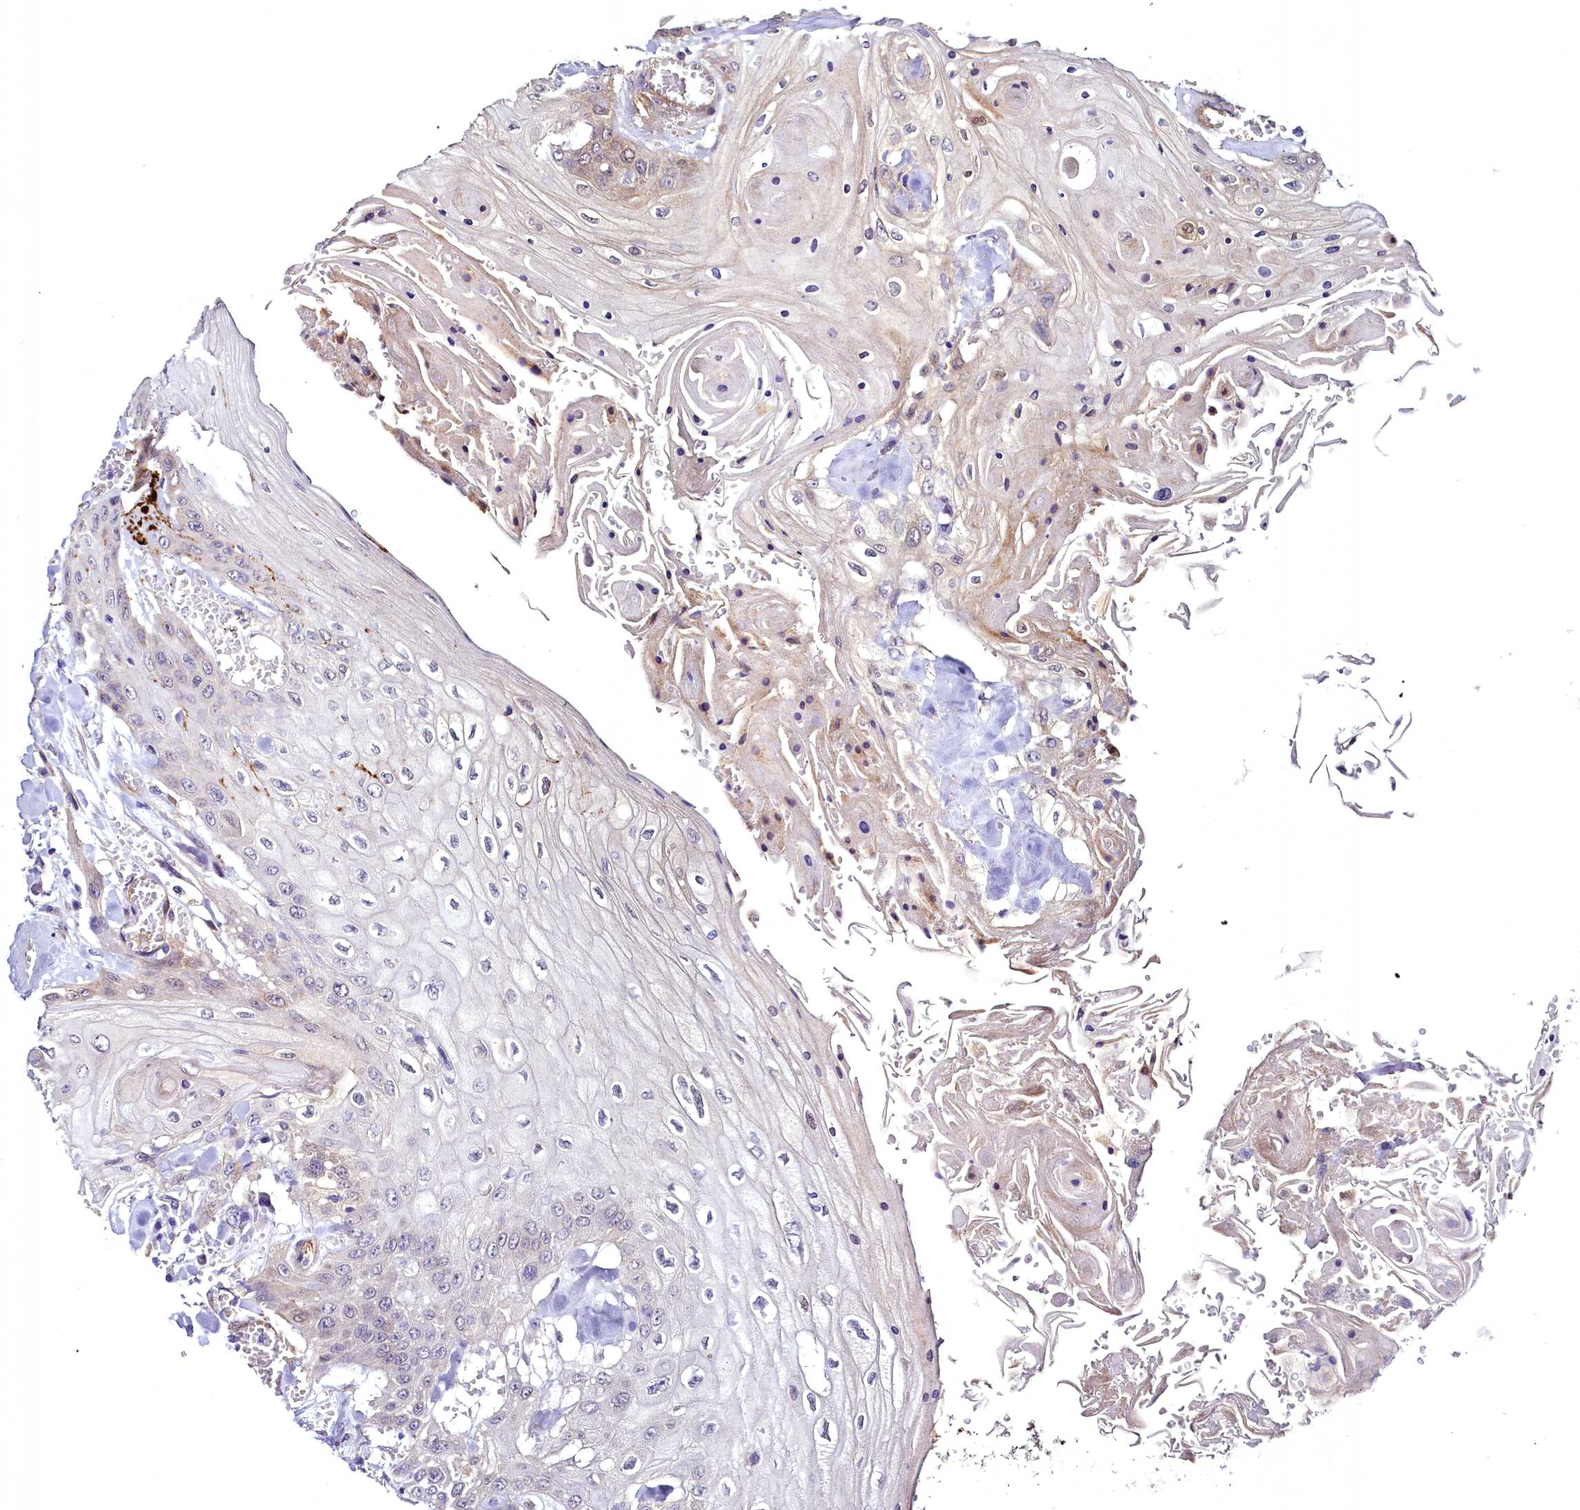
{"staining": {"intensity": "weak", "quantity": "25%-75%", "location": "cytoplasmic/membranous"}, "tissue": "head and neck cancer", "cell_type": "Tumor cells", "image_type": "cancer", "snomed": [{"axis": "morphology", "description": "Squamous cell carcinoma, NOS"}, {"axis": "topography", "description": "Head-Neck"}], "caption": "The photomicrograph exhibits a brown stain indicating the presence of a protein in the cytoplasmic/membranous of tumor cells in squamous cell carcinoma (head and neck). The staining is performed using DAB (3,3'-diaminobenzidine) brown chromogen to label protein expression. The nuclei are counter-stained blue using hematoxylin.", "gene": "STXBP1", "patient": {"sex": "female", "age": 43}}